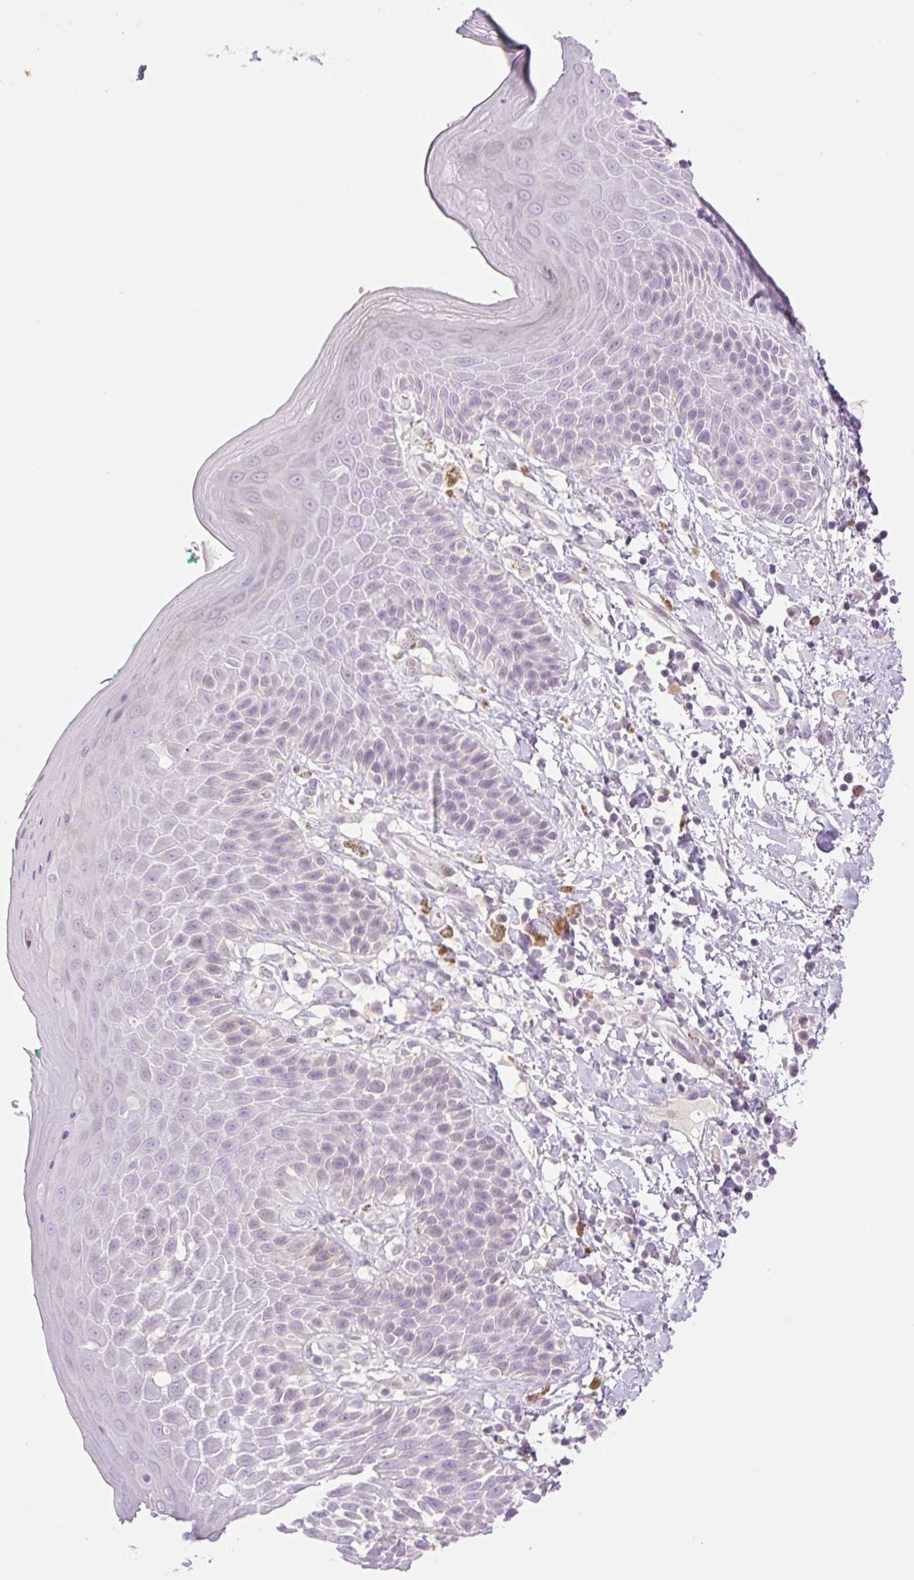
{"staining": {"intensity": "negative", "quantity": "none", "location": "none"}, "tissue": "skin", "cell_type": "Epidermal cells", "image_type": "normal", "snomed": [{"axis": "morphology", "description": "Normal tissue, NOS"}, {"axis": "topography", "description": "Peripheral nerve tissue"}], "caption": "Immunohistochemistry micrograph of benign skin stained for a protein (brown), which demonstrates no staining in epidermal cells. (DAB (3,3'-diaminobenzidine) immunohistochemistry (IHC) with hematoxylin counter stain).", "gene": "TBX15", "patient": {"sex": "male", "age": 51}}